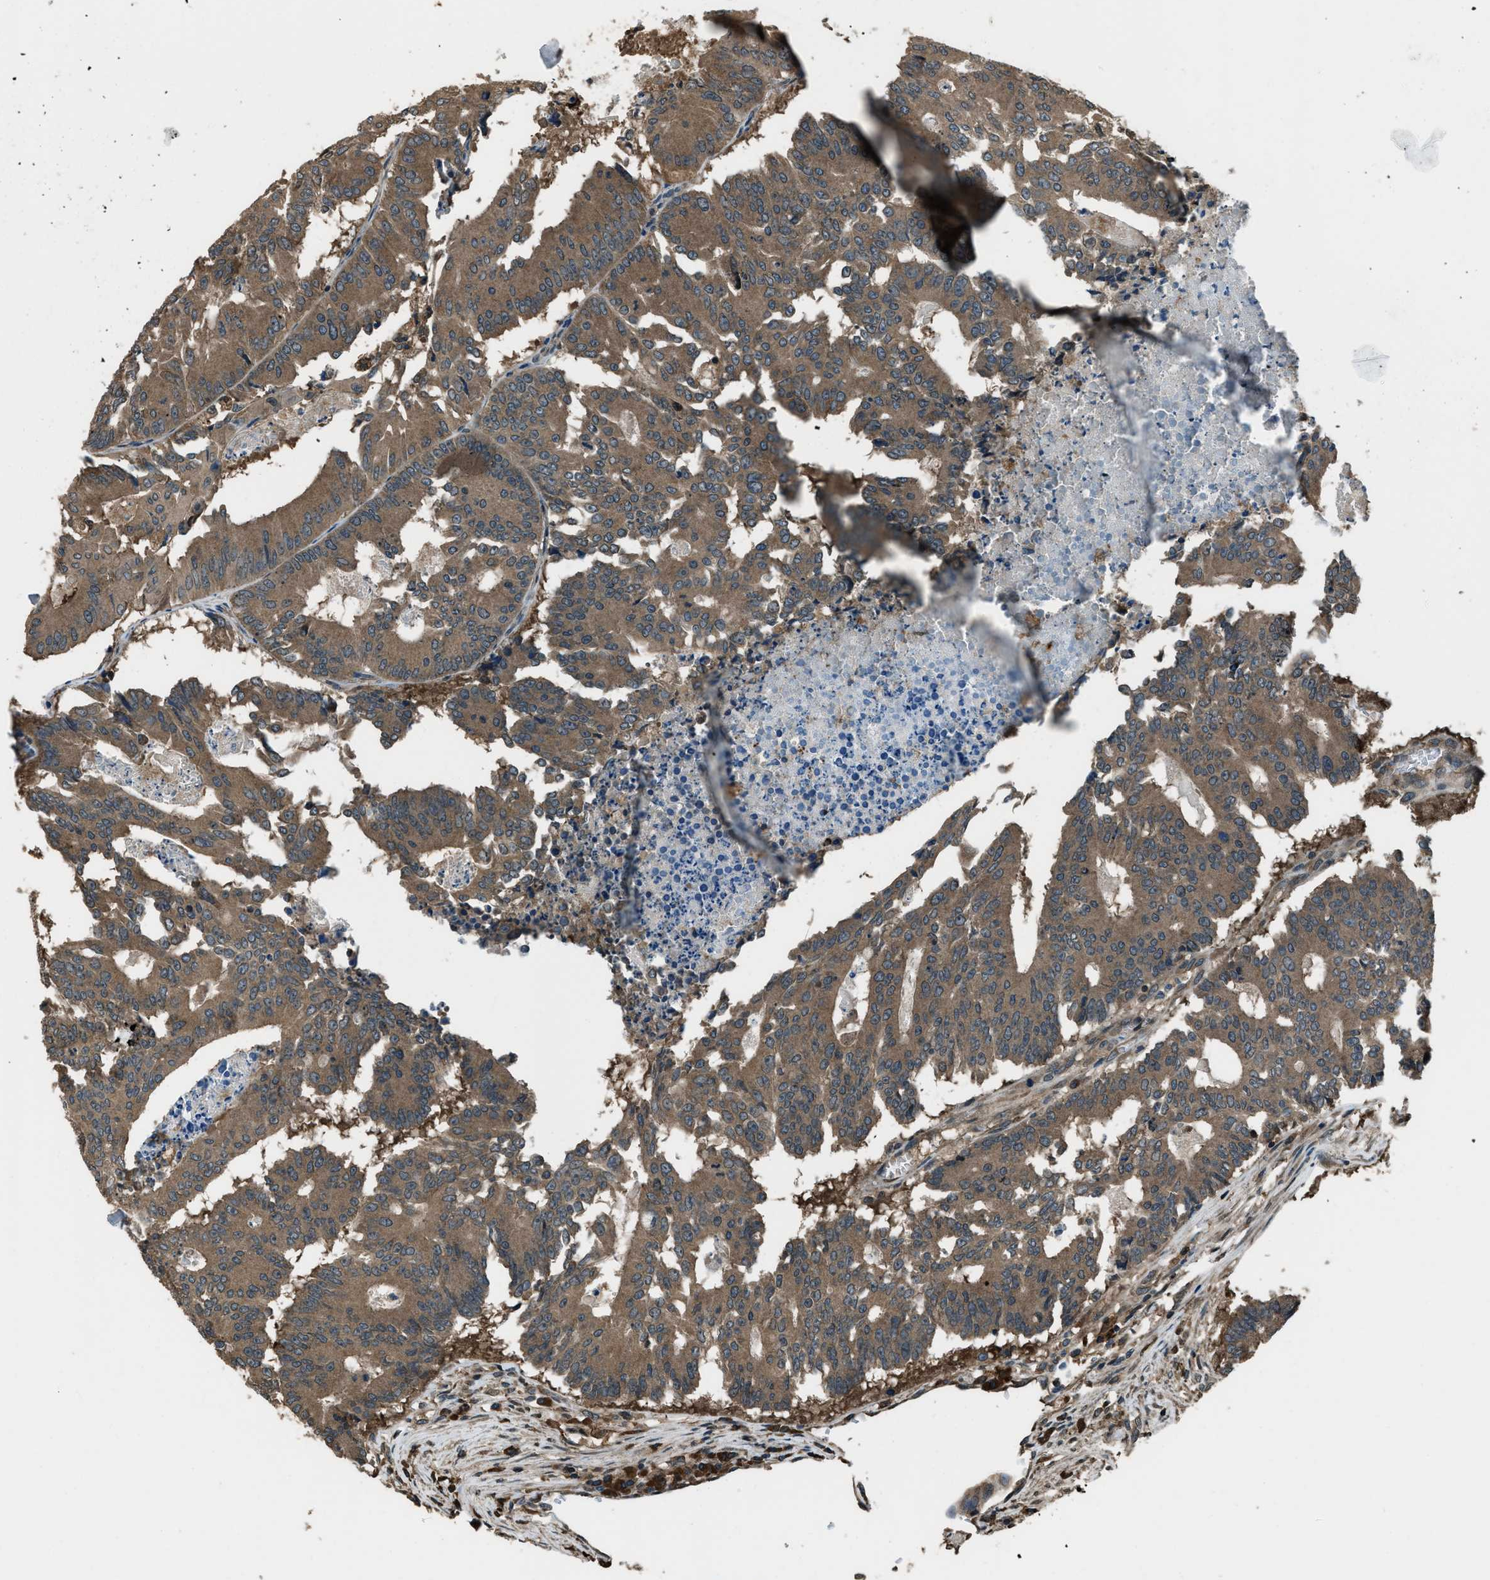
{"staining": {"intensity": "moderate", "quantity": ">75%", "location": "cytoplasmic/membranous"}, "tissue": "colorectal cancer", "cell_type": "Tumor cells", "image_type": "cancer", "snomed": [{"axis": "morphology", "description": "Adenocarcinoma, NOS"}, {"axis": "topography", "description": "Colon"}], "caption": "IHC (DAB) staining of colorectal cancer shows moderate cytoplasmic/membranous protein positivity in approximately >75% of tumor cells.", "gene": "TRIM4", "patient": {"sex": "male", "age": 87}}